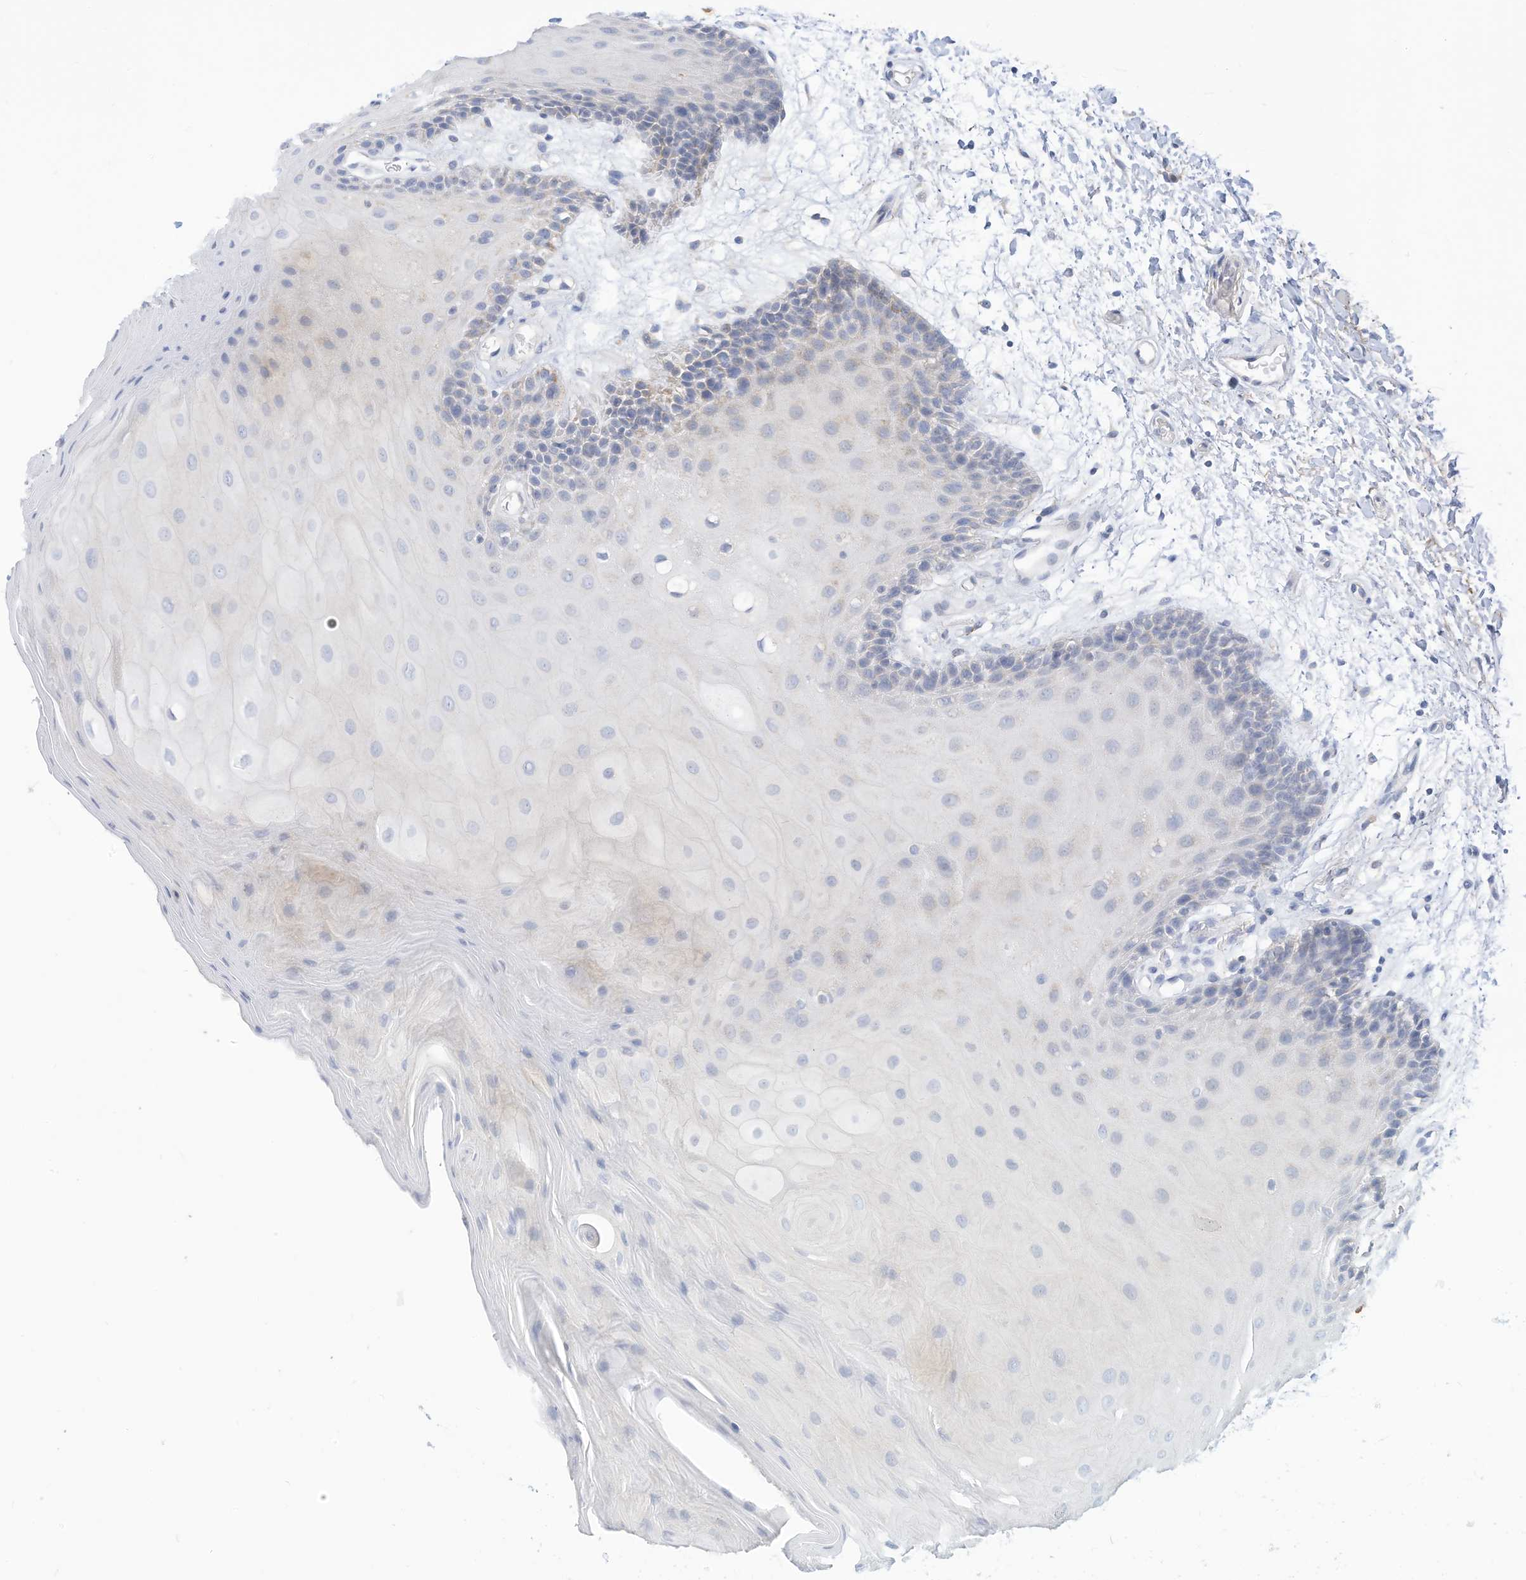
{"staining": {"intensity": "negative", "quantity": "none", "location": "none"}, "tissue": "oral mucosa", "cell_type": "Squamous epithelial cells", "image_type": "normal", "snomed": [{"axis": "morphology", "description": "Normal tissue, NOS"}, {"axis": "topography", "description": "Skeletal muscle"}, {"axis": "topography", "description": "Oral tissue"}, {"axis": "topography", "description": "Salivary gland"}, {"axis": "topography", "description": "Peripheral nerve tissue"}], "caption": "IHC micrograph of normal oral mucosa: oral mucosa stained with DAB displays no significant protein expression in squamous epithelial cells.", "gene": "RHOH", "patient": {"sex": "male", "age": 54}}